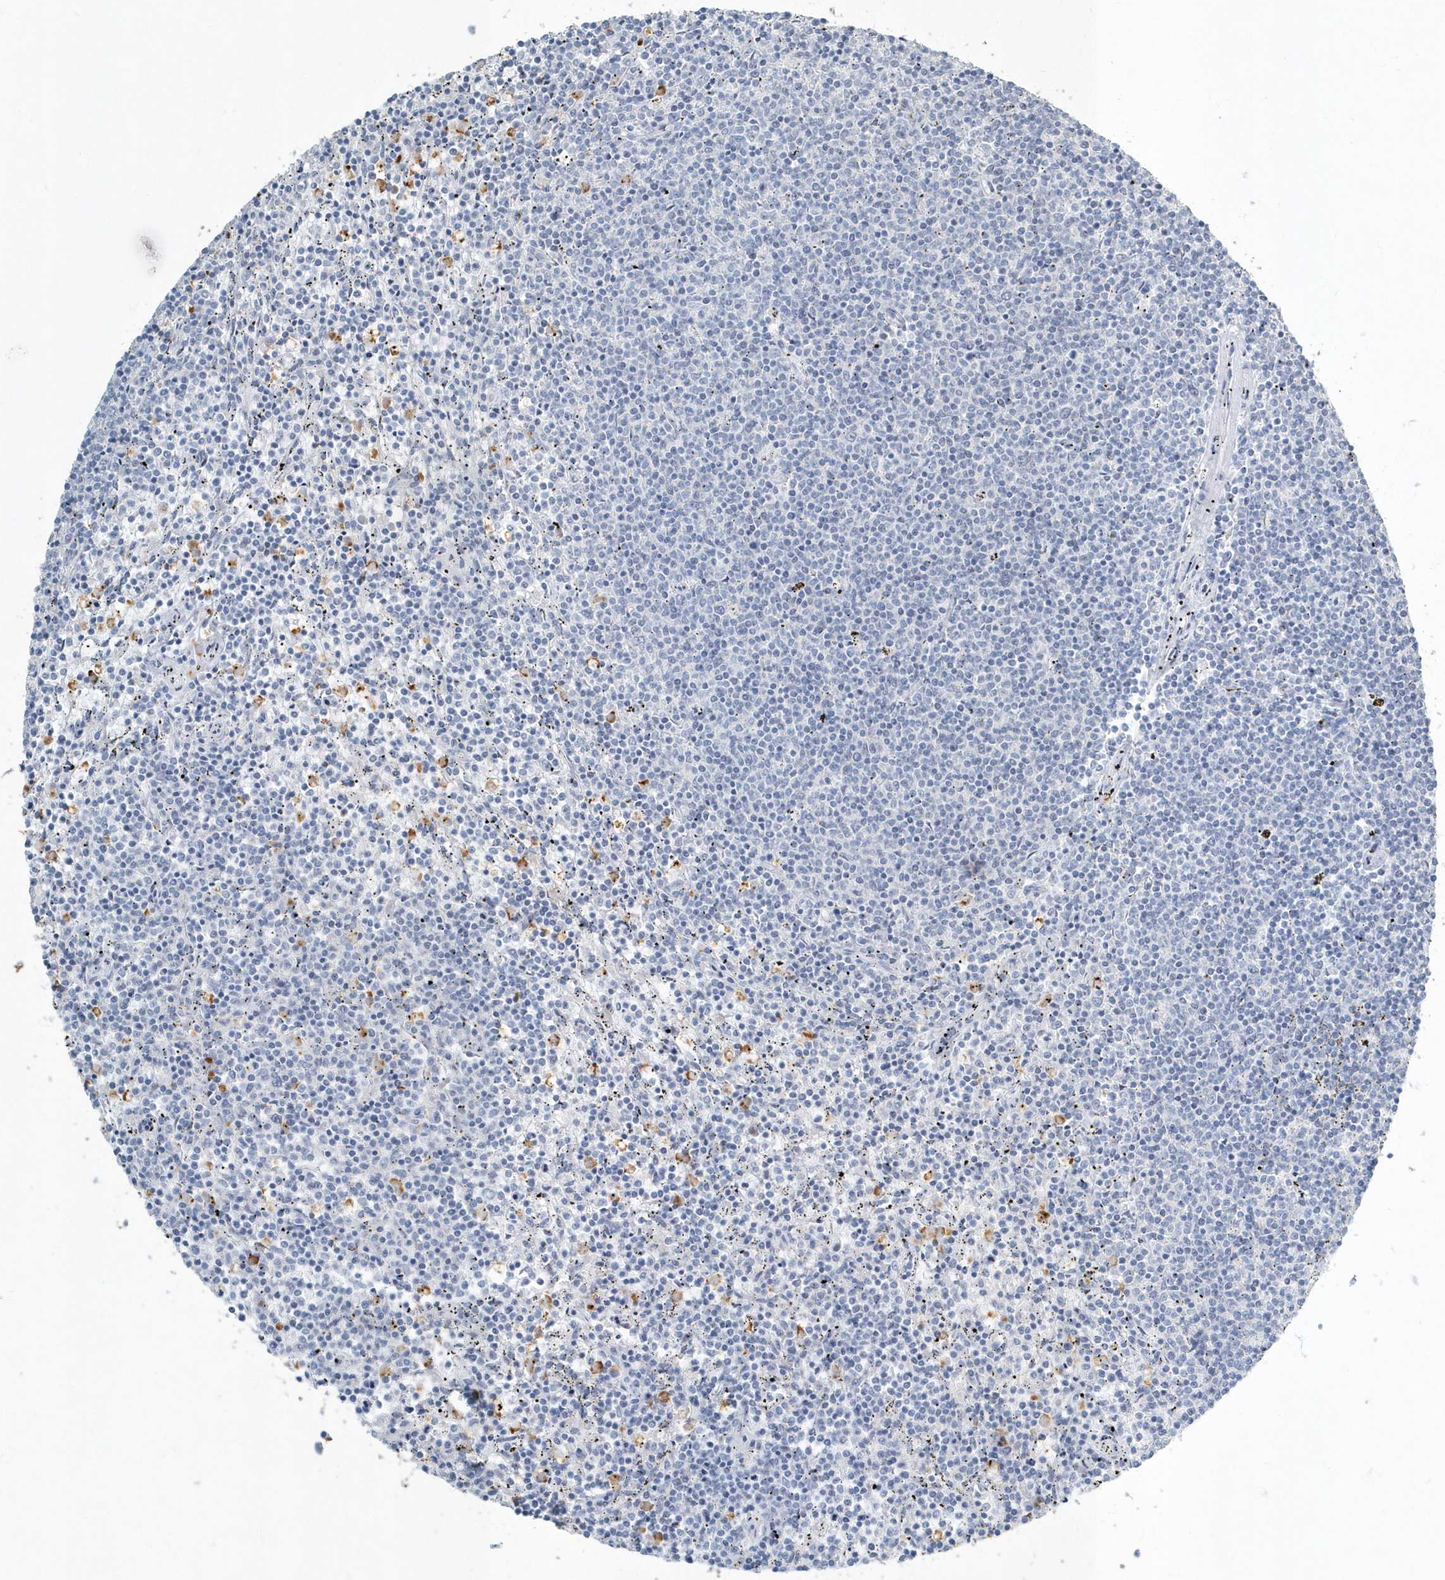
{"staining": {"intensity": "negative", "quantity": "none", "location": "none"}, "tissue": "lymphoma", "cell_type": "Tumor cells", "image_type": "cancer", "snomed": [{"axis": "morphology", "description": "Malignant lymphoma, non-Hodgkin's type, Low grade"}, {"axis": "topography", "description": "Spleen"}], "caption": "This is an immunohistochemistry (IHC) micrograph of malignant lymphoma, non-Hodgkin's type (low-grade). There is no expression in tumor cells.", "gene": "MYOT", "patient": {"sex": "female", "age": 50}}